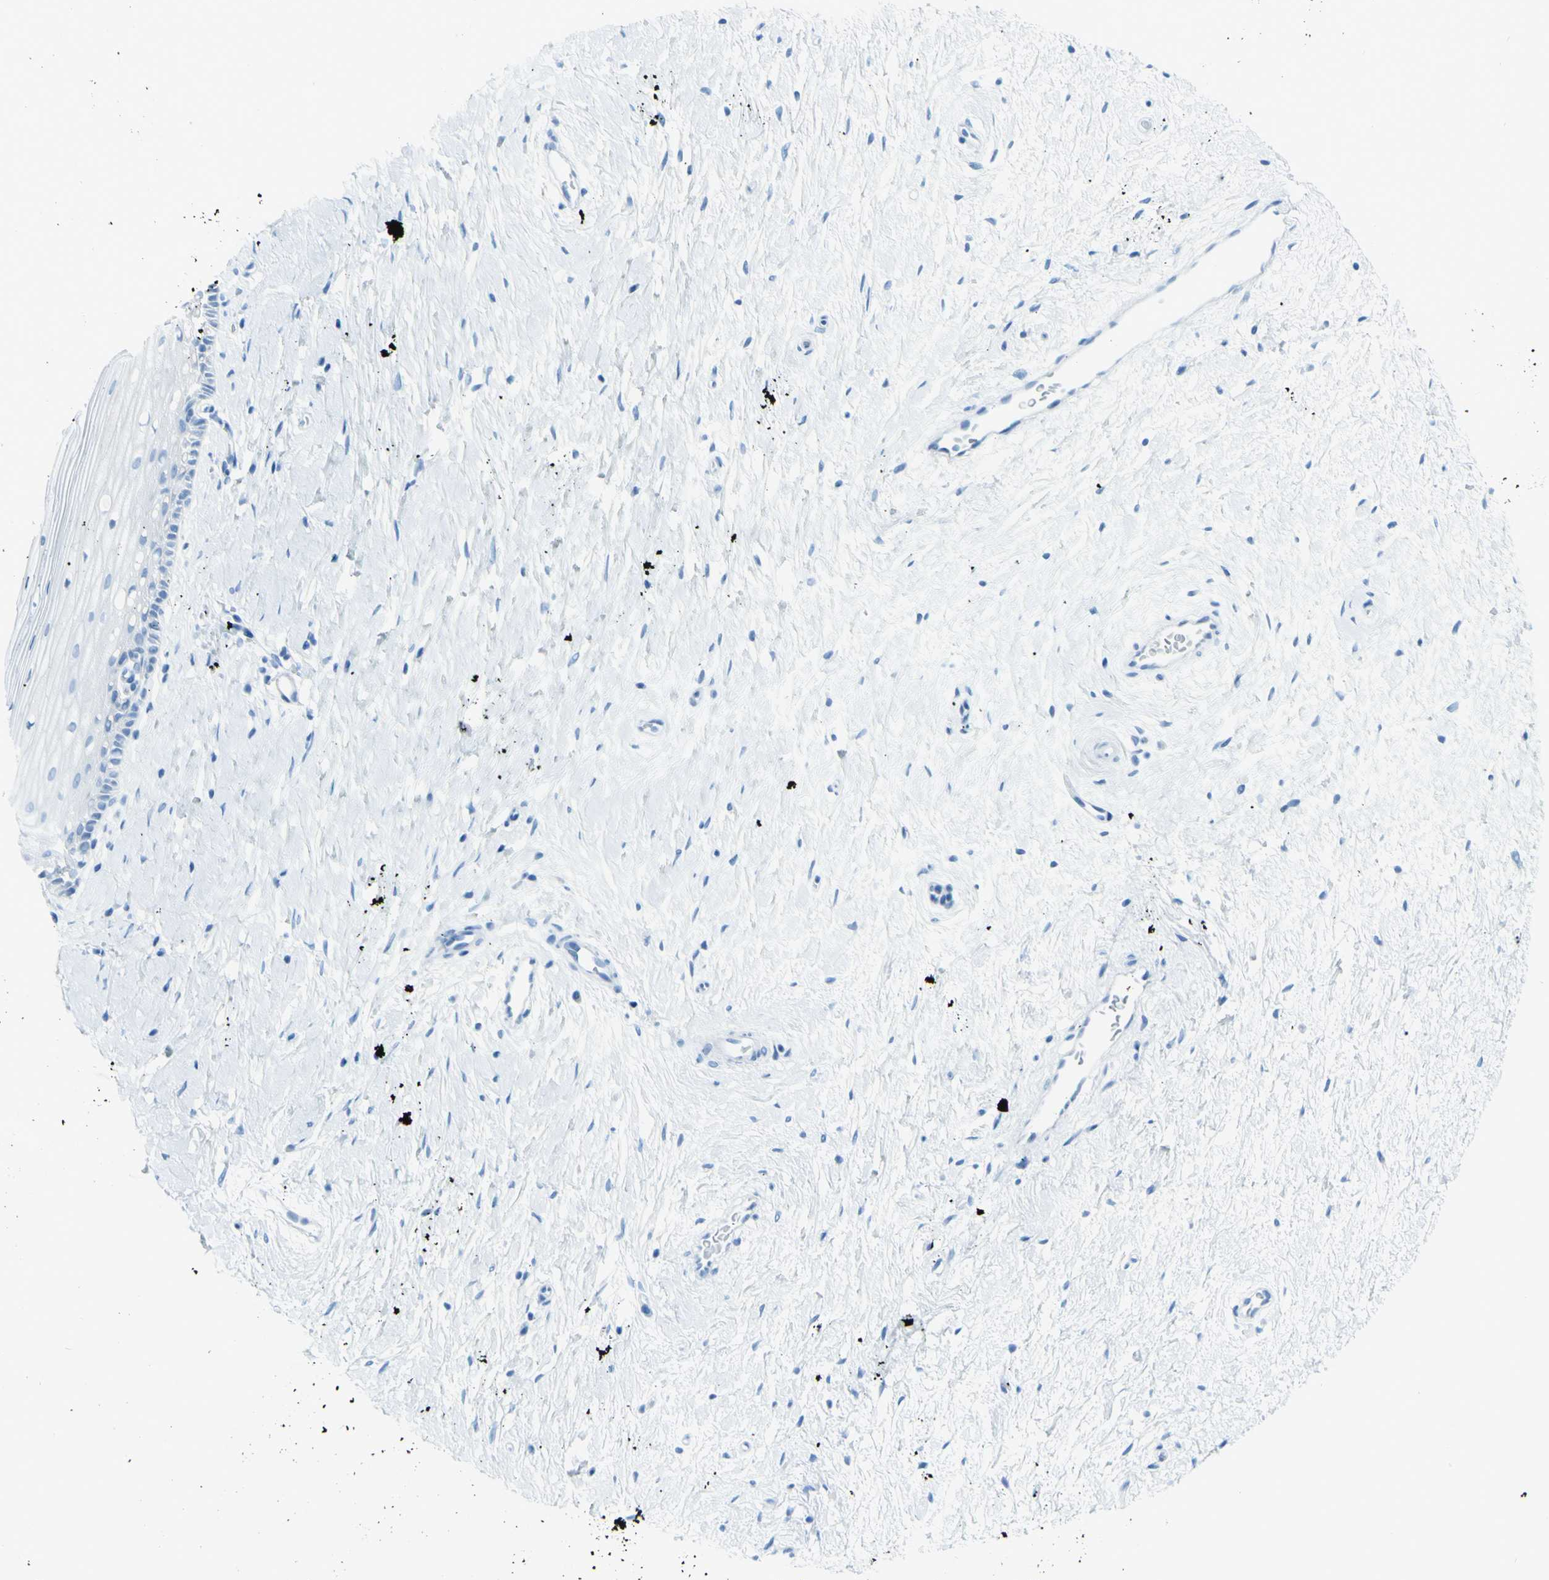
{"staining": {"intensity": "negative", "quantity": "none", "location": "none"}, "tissue": "cervix", "cell_type": "Glandular cells", "image_type": "normal", "snomed": [{"axis": "morphology", "description": "Normal tissue, NOS"}, {"axis": "topography", "description": "Cervix"}], "caption": "This is an immunohistochemistry histopathology image of normal human cervix. There is no positivity in glandular cells.", "gene": "AFP", "patient": {"sex": "female", "age": 39}}